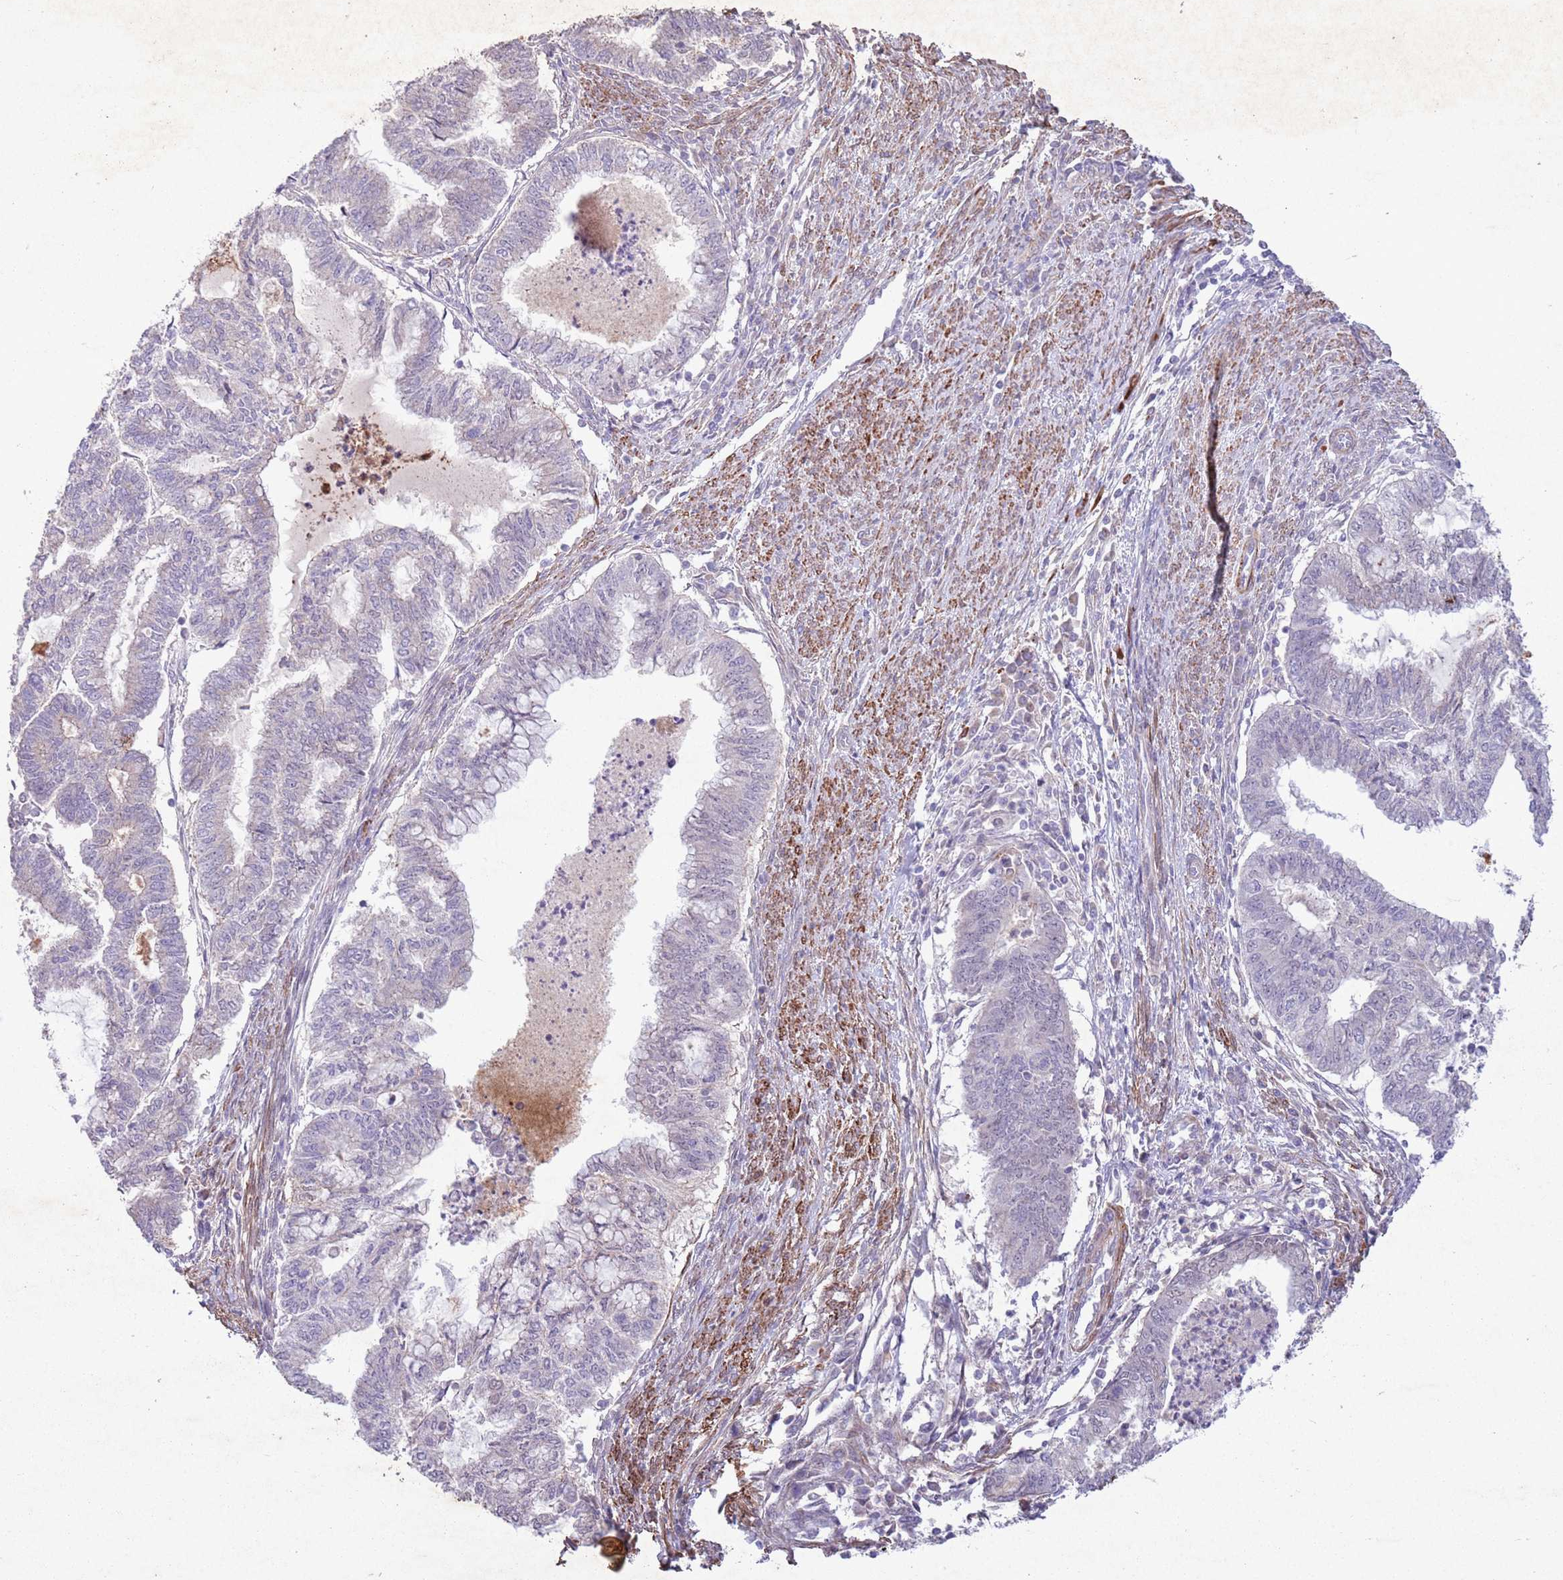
{"staining": {"intensity": "negative", "quantity": "none", "location": "none"}, "tissue": "endometrial cancer", "cell_type": "Tumor cells", "image_type": "cancer", "snomed": [{"axis": "morphology", "description": "Adenocarcinoma, NOS"}, {"axis": "topography", "description": "Endometrium"}], "caption": "Tumor cells show no significant protein expression in adenocarcinoma (endometrial).", "gene": "CCNI", "patient": {"sex": "female", "age": 79}}